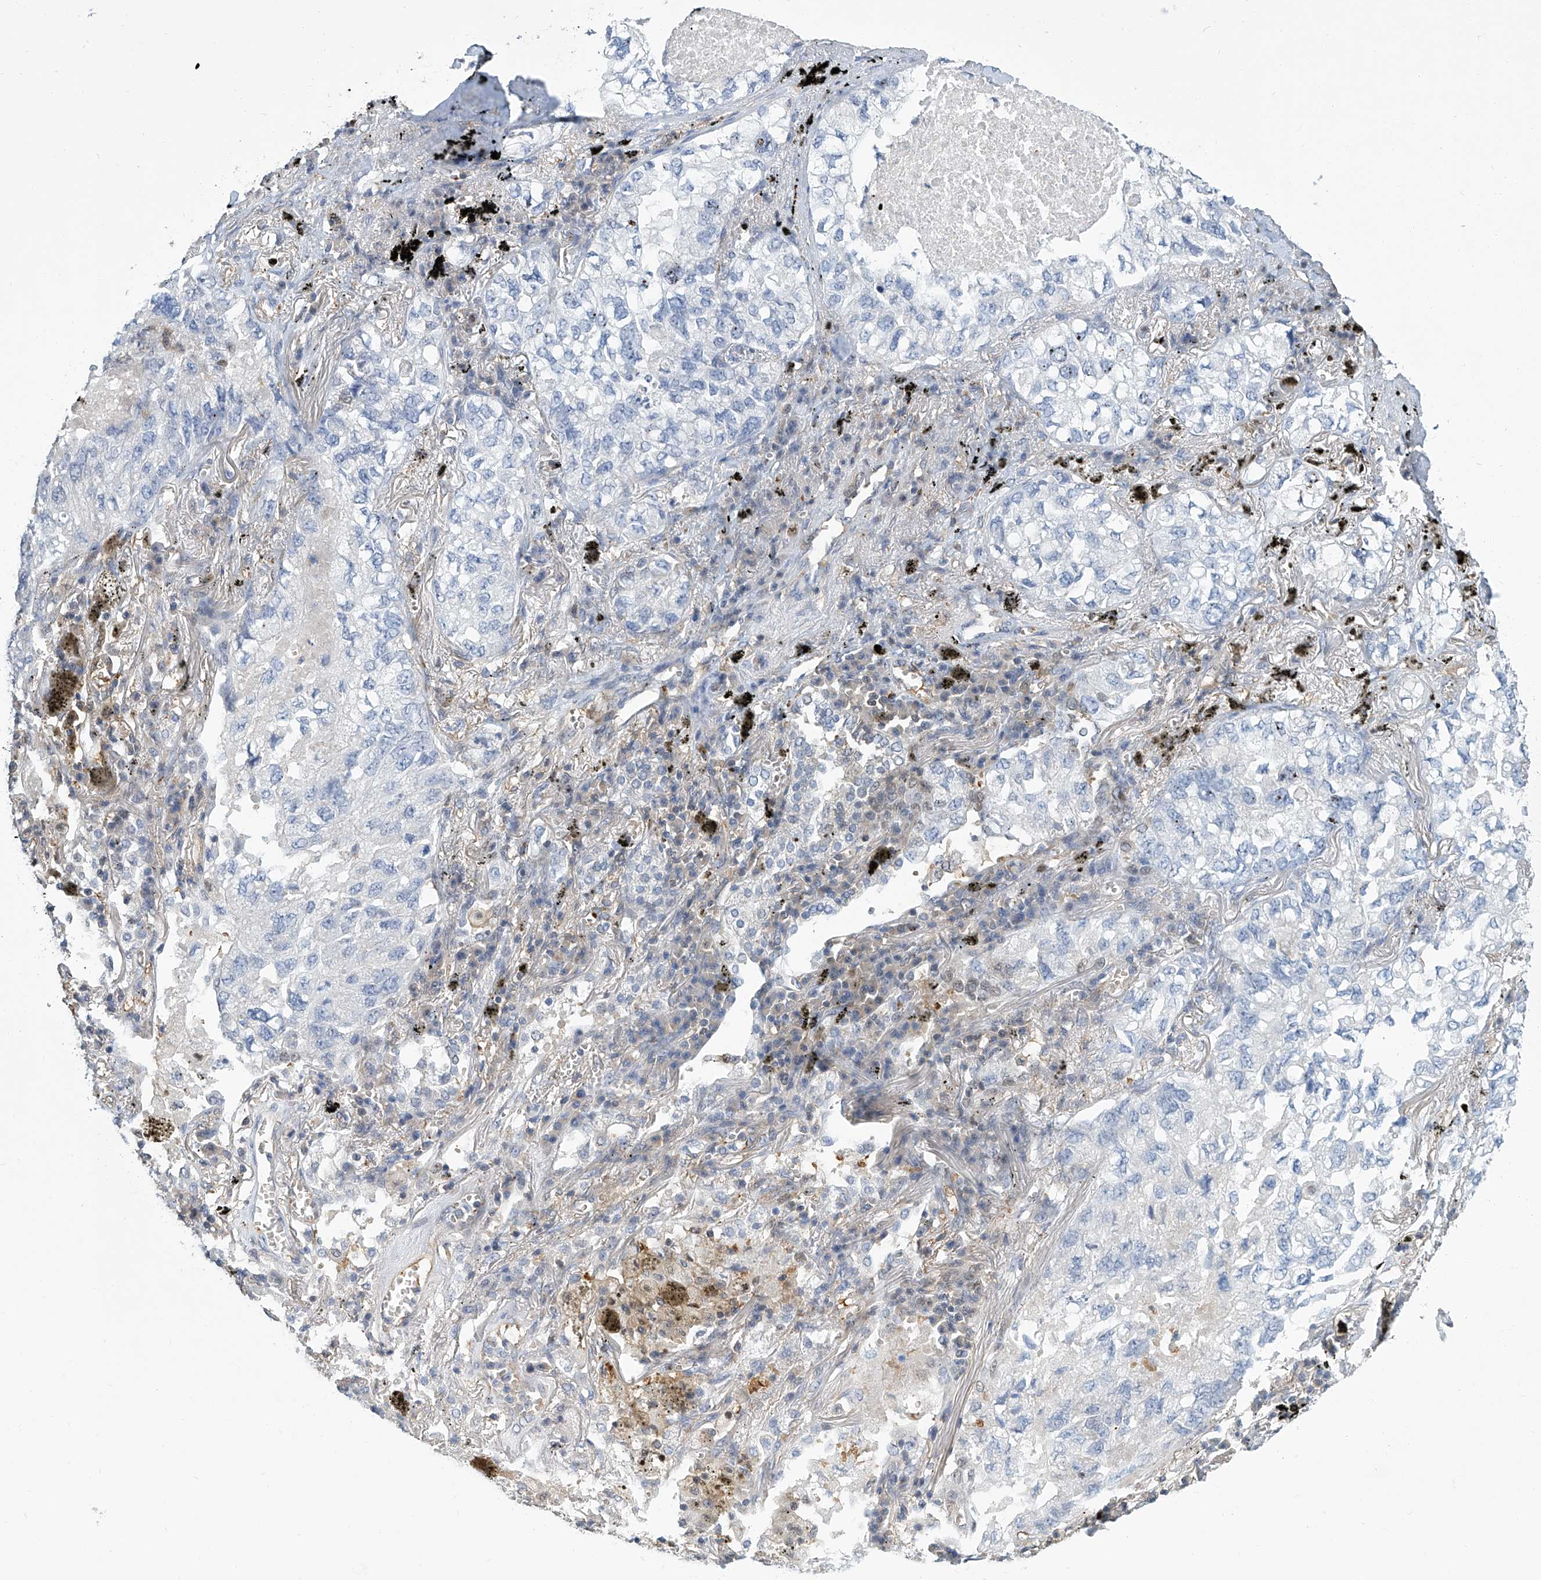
{"staining": {"intensity": "negative", "quantity": "none", "location": "none"}, "tissue": "lung cancer", "cell_type": "Tumor cells", "image_type": "cancer", "snomed": [{"axis": "morphology", "description": "Adenocarcinoma, NOS"}, {"axis": "topography", "description": "Lung"}], "caption": "Immunohistochemistry (IHC) micrograph of human lung adenocarcinoma stained for a protein (brown), which exhibits no expression in tumor cells. (Stains: DAB immunohistochemistry with hematoxylin counter stain, Microscopy: brightfield microscopy at high magnification).", "gene": "PSMB10", "patient": {"sex": "male", "age": 65}}